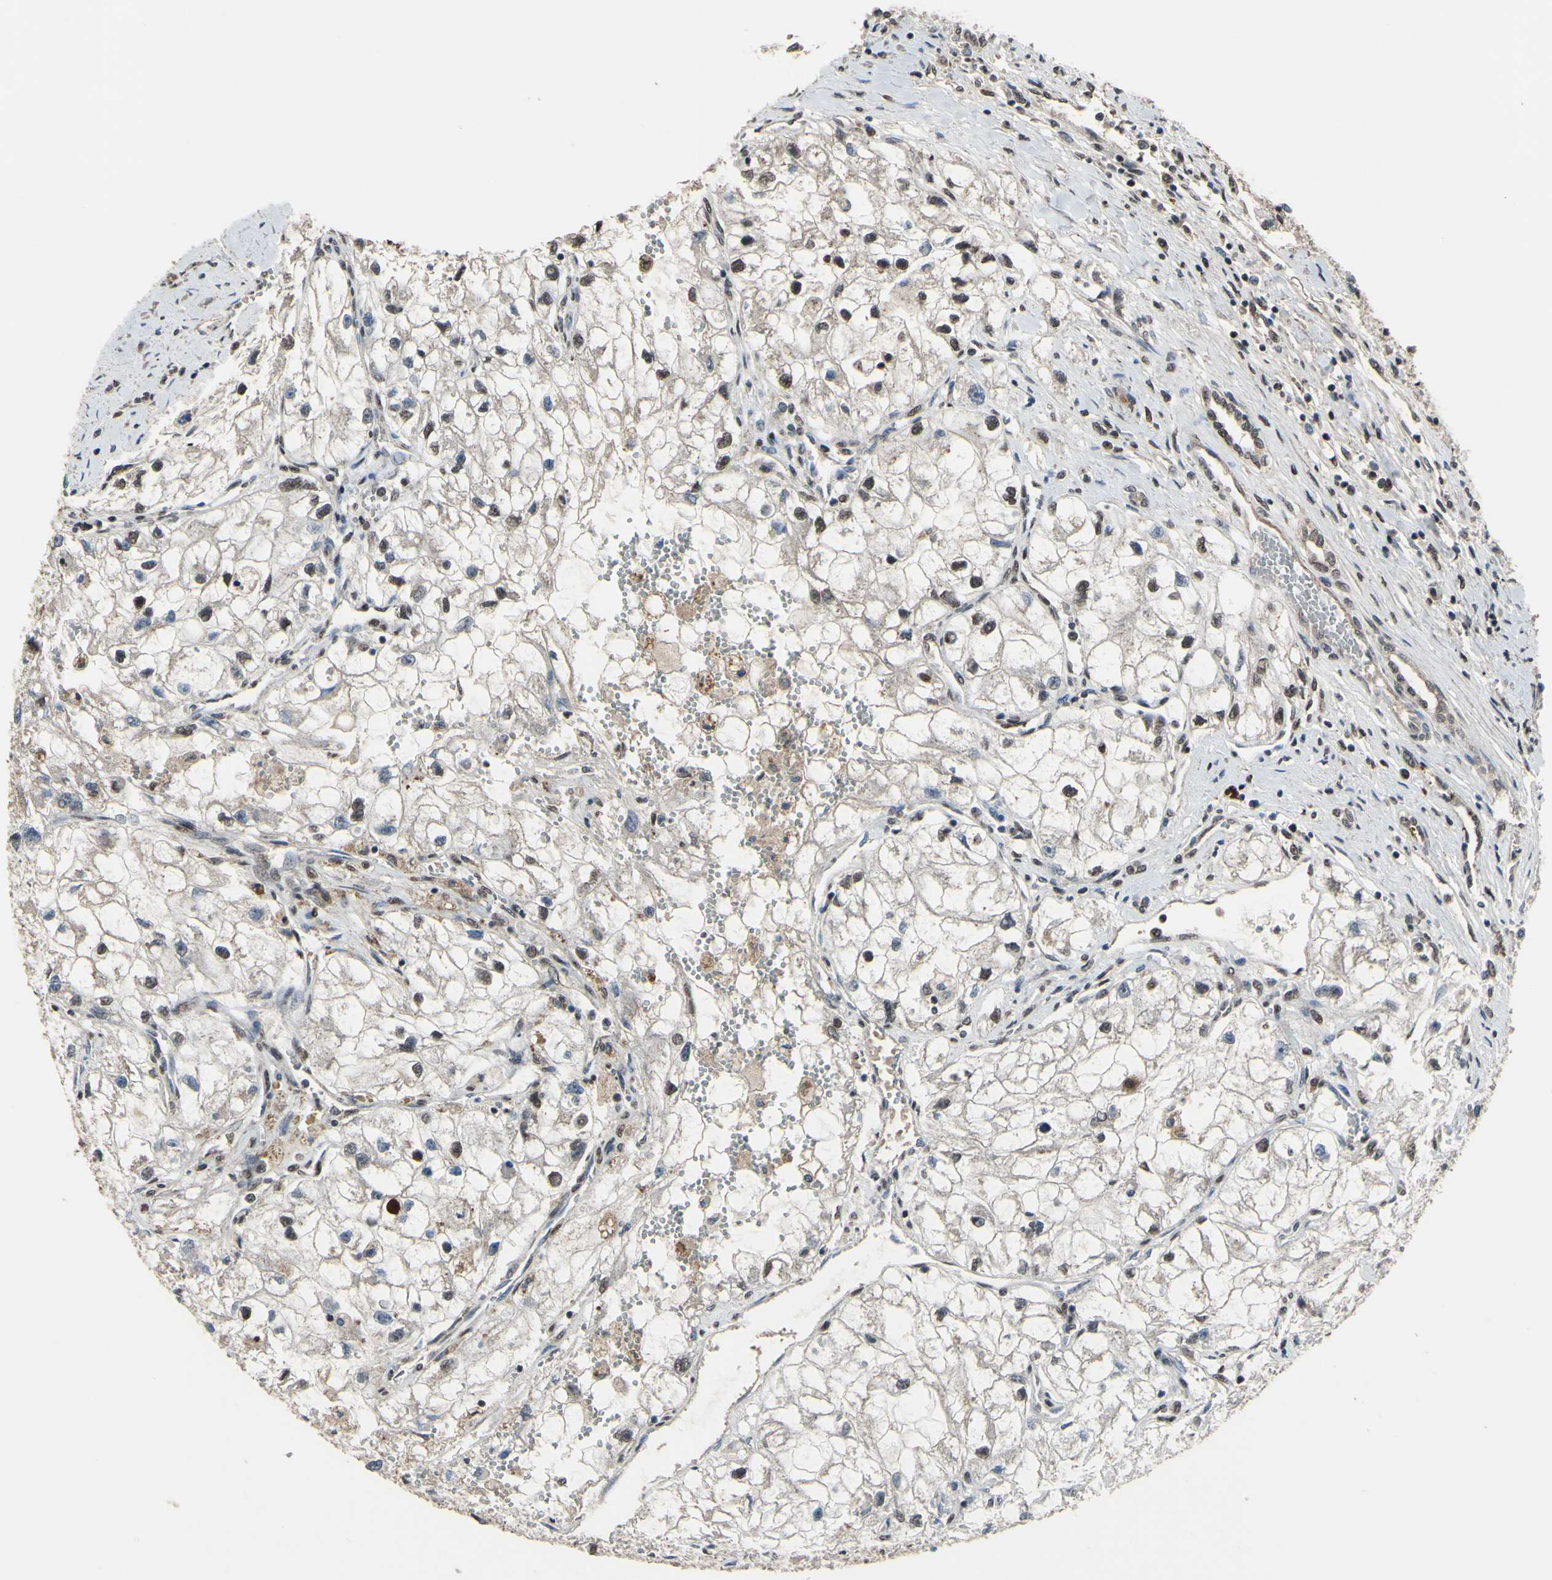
{"staining": {"intensity": "moderate", "quantity": "25%-75%", "location": "nuclear"}, "tissue": "renal cancer", "cell_type": "Tumor cells", "image_type": "cancer", "snomed": [{"axis": "morphology", "description": "Adenocarcinoma, NOS"}, {"axis": "topography", "description": "Kidney"}], "caption": "A photomicrograph showing moderate nuclear positivity in about 25%-75% of tumor cells in renal cancer, as visualized by brown immunohistochemical staining.", "gene": "ZNF174", "patient": {"sex": "female", "age": 70}}